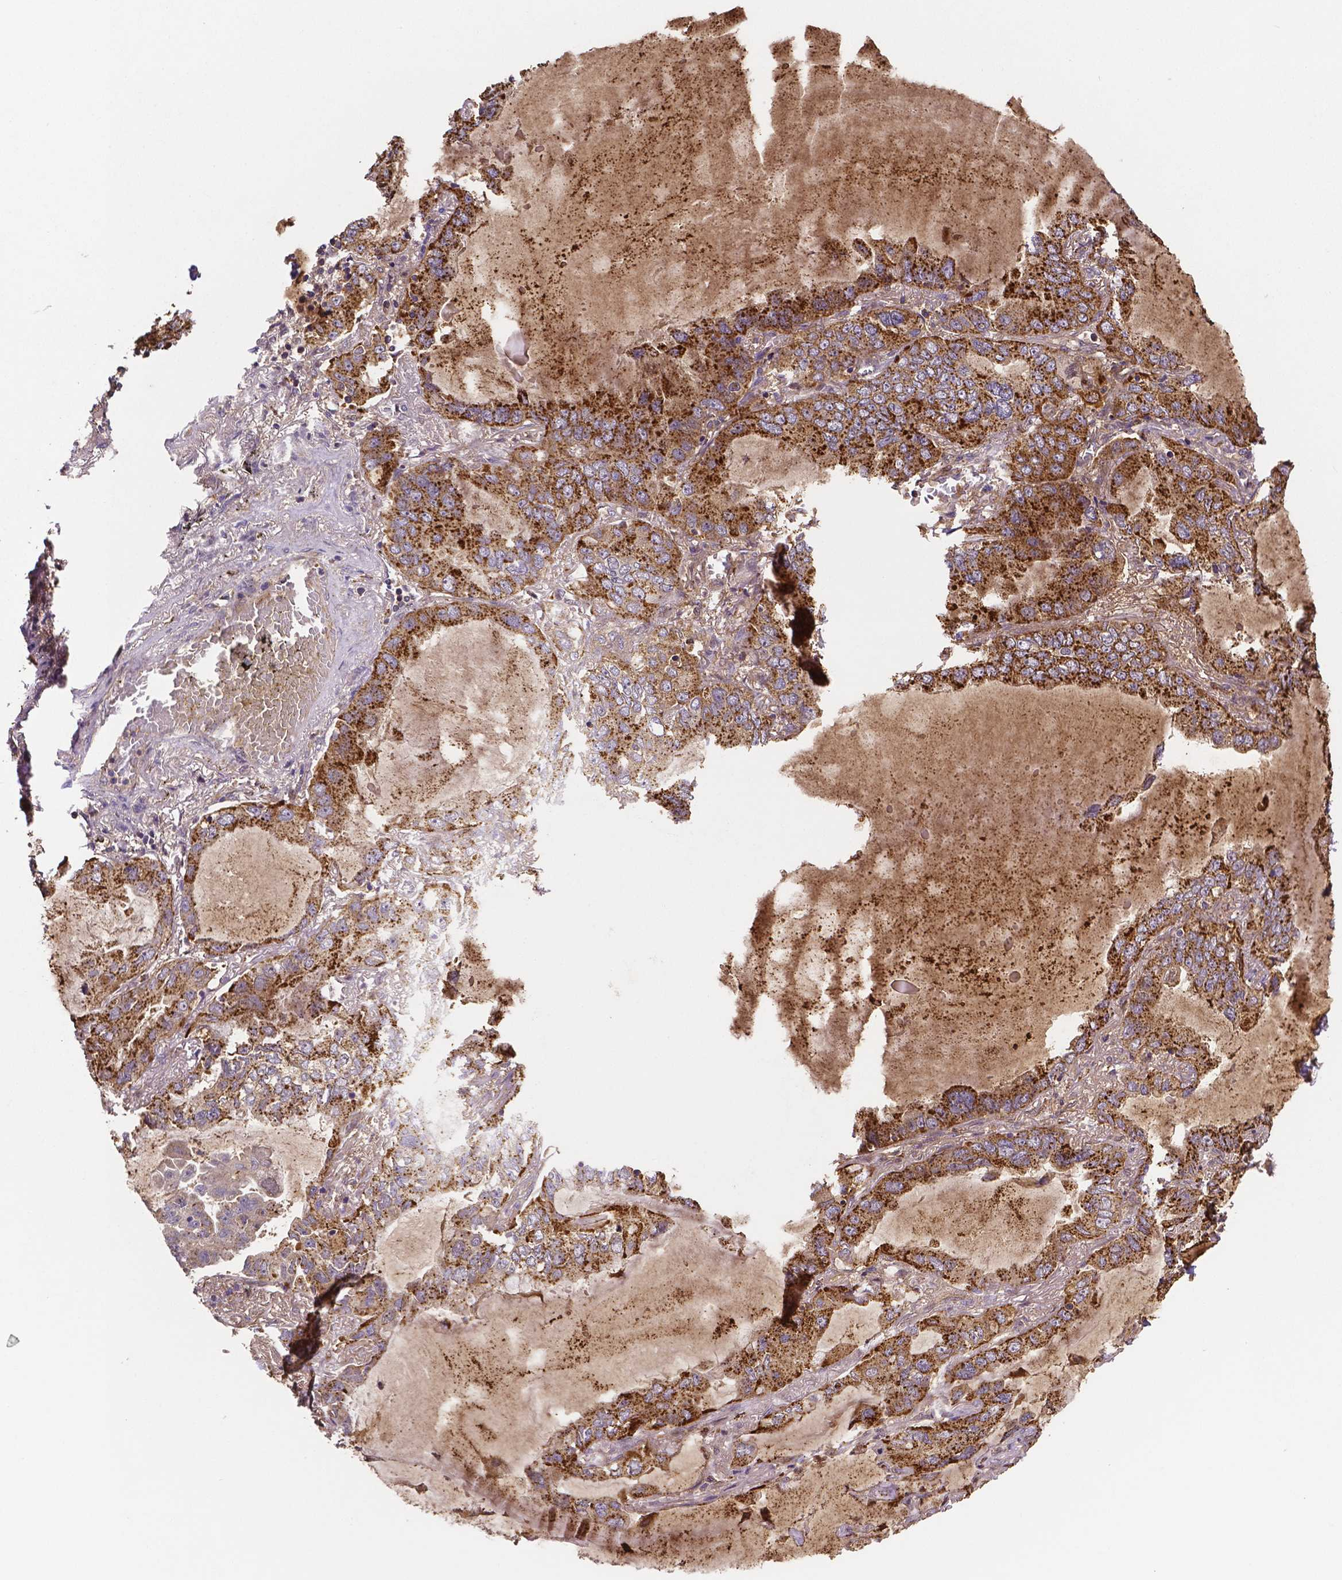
{"staining": {"intensity": "strong", "quantity": ">75%", "location": "cytoplasmic/membranous"}, "tissue": "lung cancer", "cell_type": "Tumor cells", "image_type": "cancer", "snomed": [{"axis": "morphology", "description": "Adenocarcinoma, NOS"}, {"axis": "topography", "description": "Lung"}], "caption": "Immunohistochemical staining of lung cancer (adenocarcinoma) demonstrates high levels of strong cytoplasmic/membranous positivity in approximately >75% of tumor cells.", "gene": "RNF123", "patient": {"sex": "male", "age": 64}}